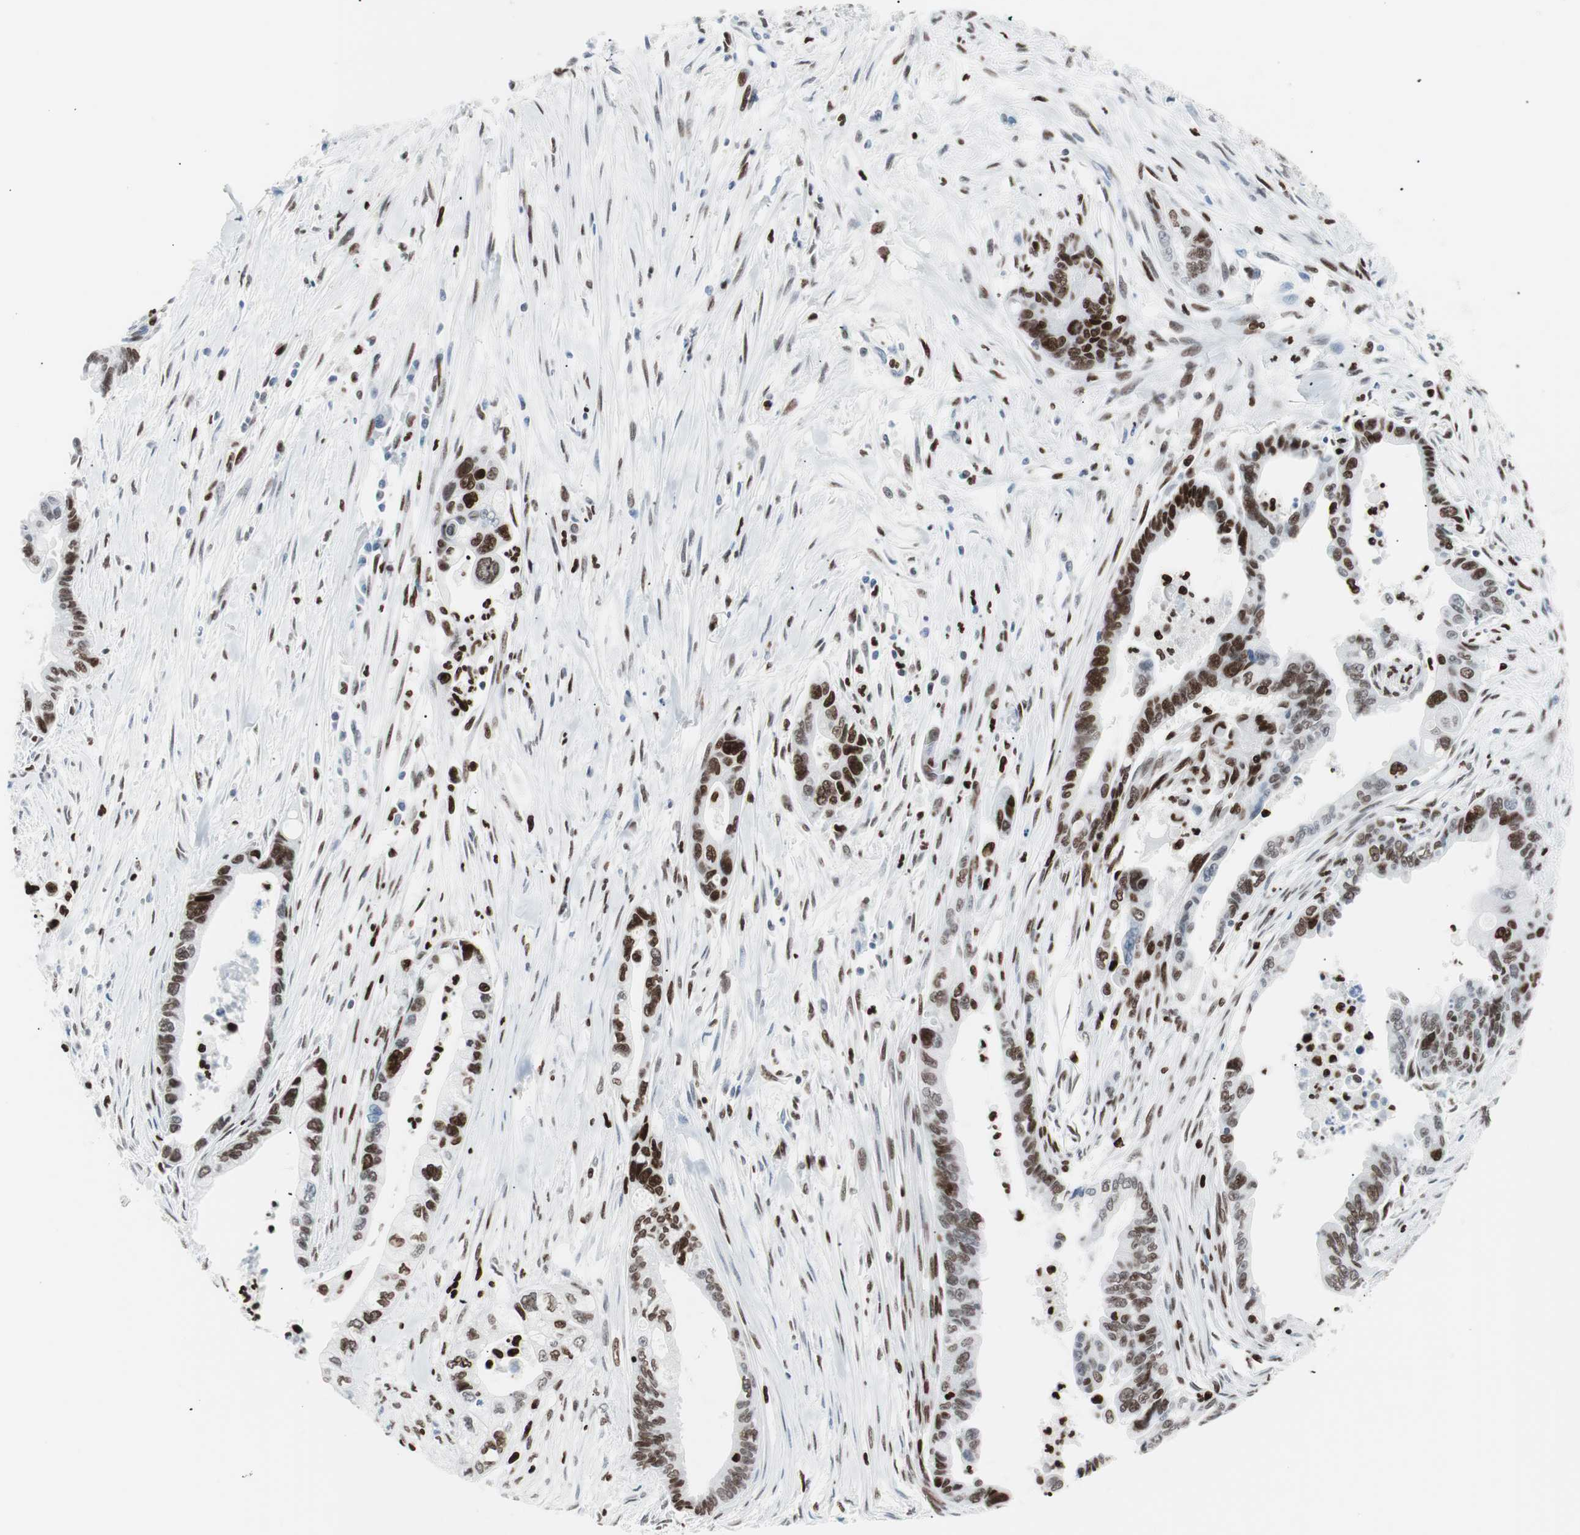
{"staining": {"intensity": "moderate", "quantity": ">75%", "location": "nuclear"}, "tissue": "pancreatic cancer", "cell_type": "Tumor cells", "image_type": "cancer", "snomed": [{"axis": "morphology", "description": "Adenocarcinoma, NOS"}, {"axis": "topography", "description": "Pancreas"}], "caption": "Protein expression by immunohistochemistry (IHC) displays moderate nuclear expression in about >75% of tumor cells in pancreatic cancer (adenocarcinoma). The staining was performed using DAB, with brown indicating positive protein expression. Nuclei are stained blue with hematoxylin.", "gene": "CEBPB", "patient": {"sex": "male", "age": 70}}